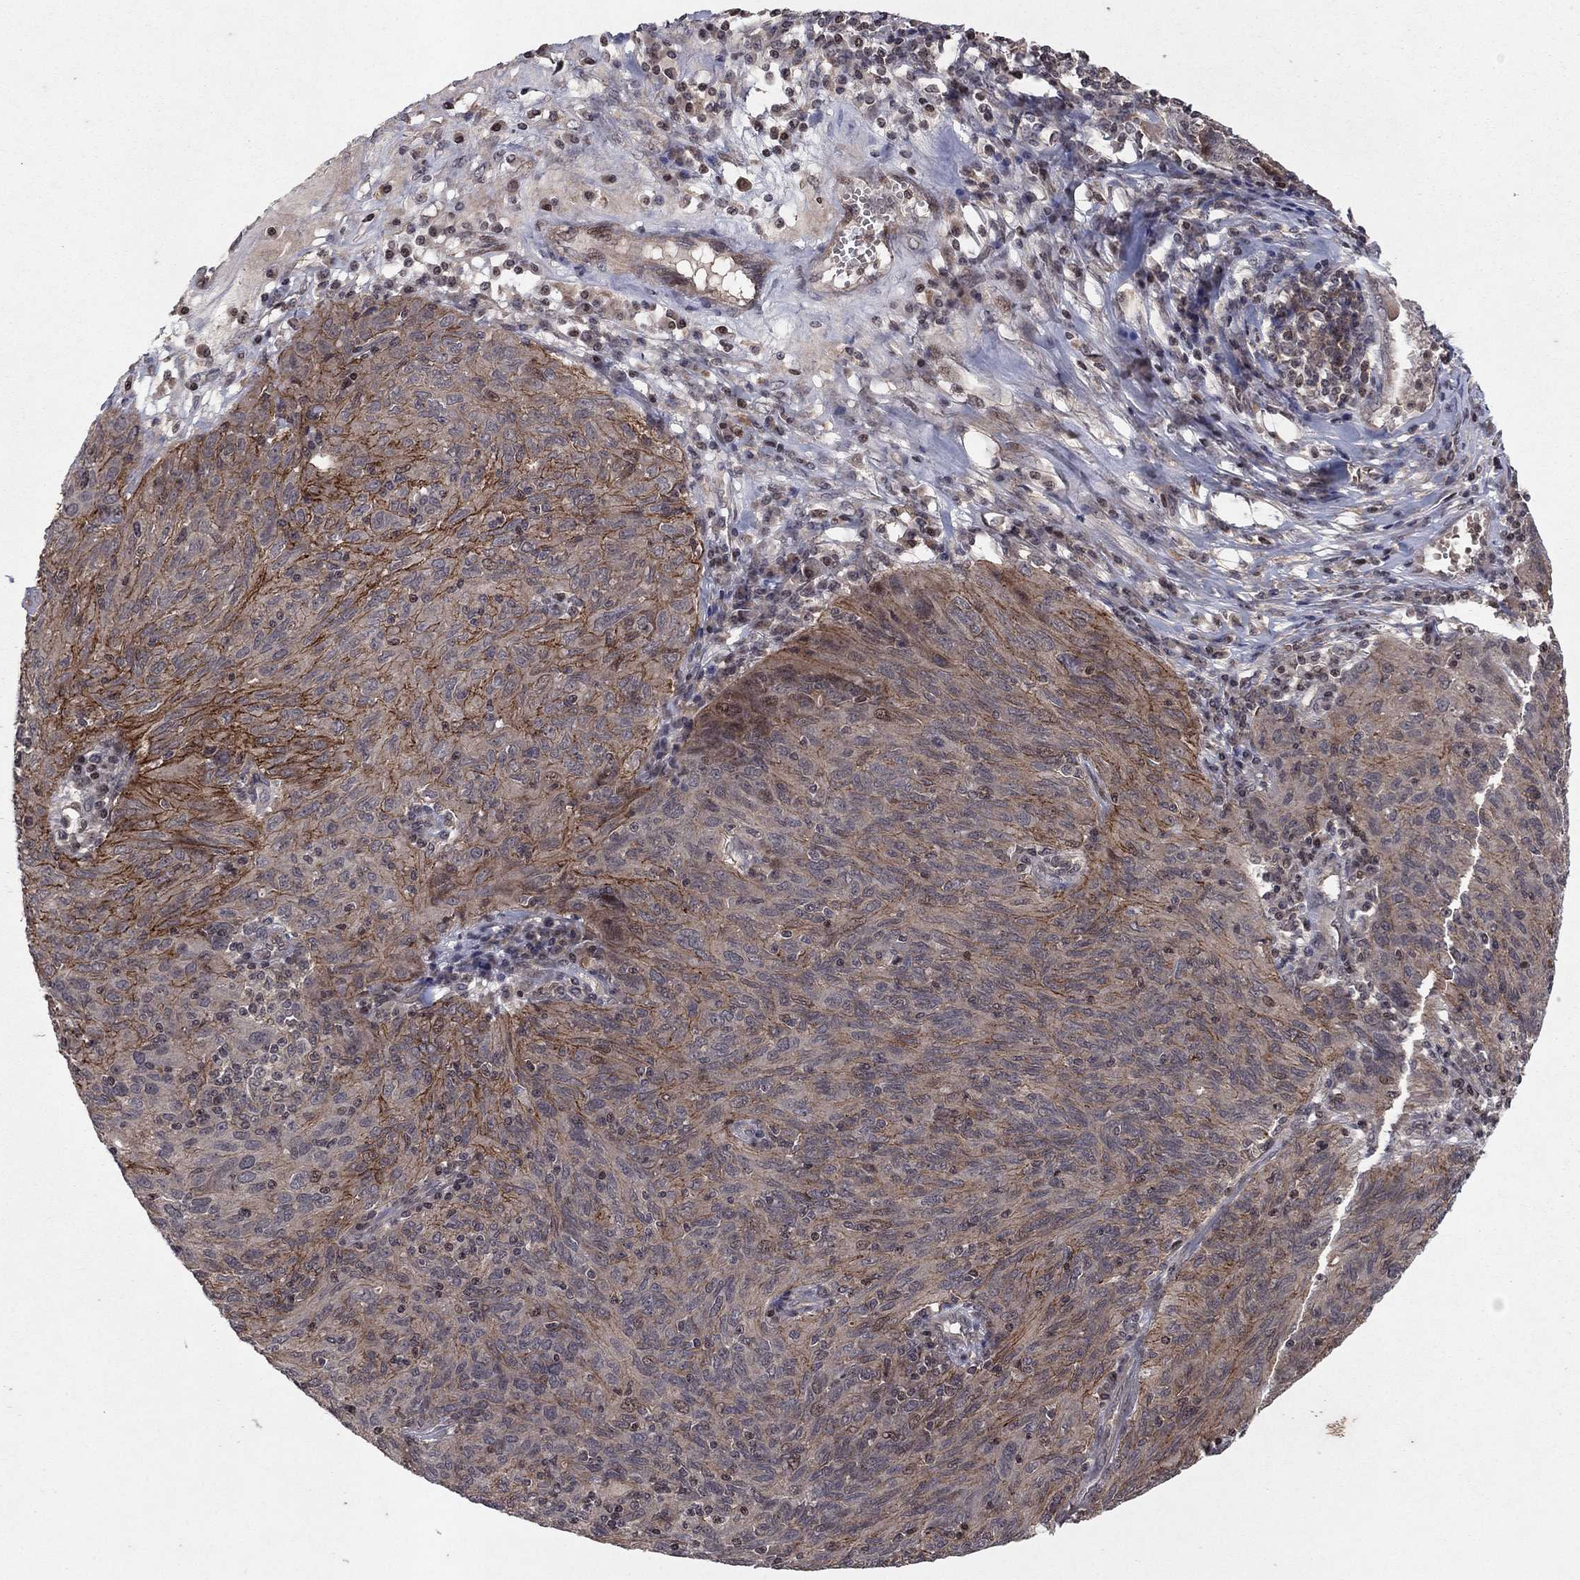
{"staining": {"intensity": "strong", "quantity": "<25%", "location": "cytoplasmic/membranous"}, "tissue": "ovarian cancer", "cell_type": "Tumor cells", "image_type": "cancer", "snomed": [{"axis": "morphology", "description": "Carcinoma, endometroid"}, {"axis": "topography", "description": "Ovary"}], "caption": "Protein staining displays strong cytoplasmic/membranous staining in approximately <25% of tumor cells in ovarian cancer.", "gene": "SORBS1", "patient": {"sex": "female", "age": 50}}